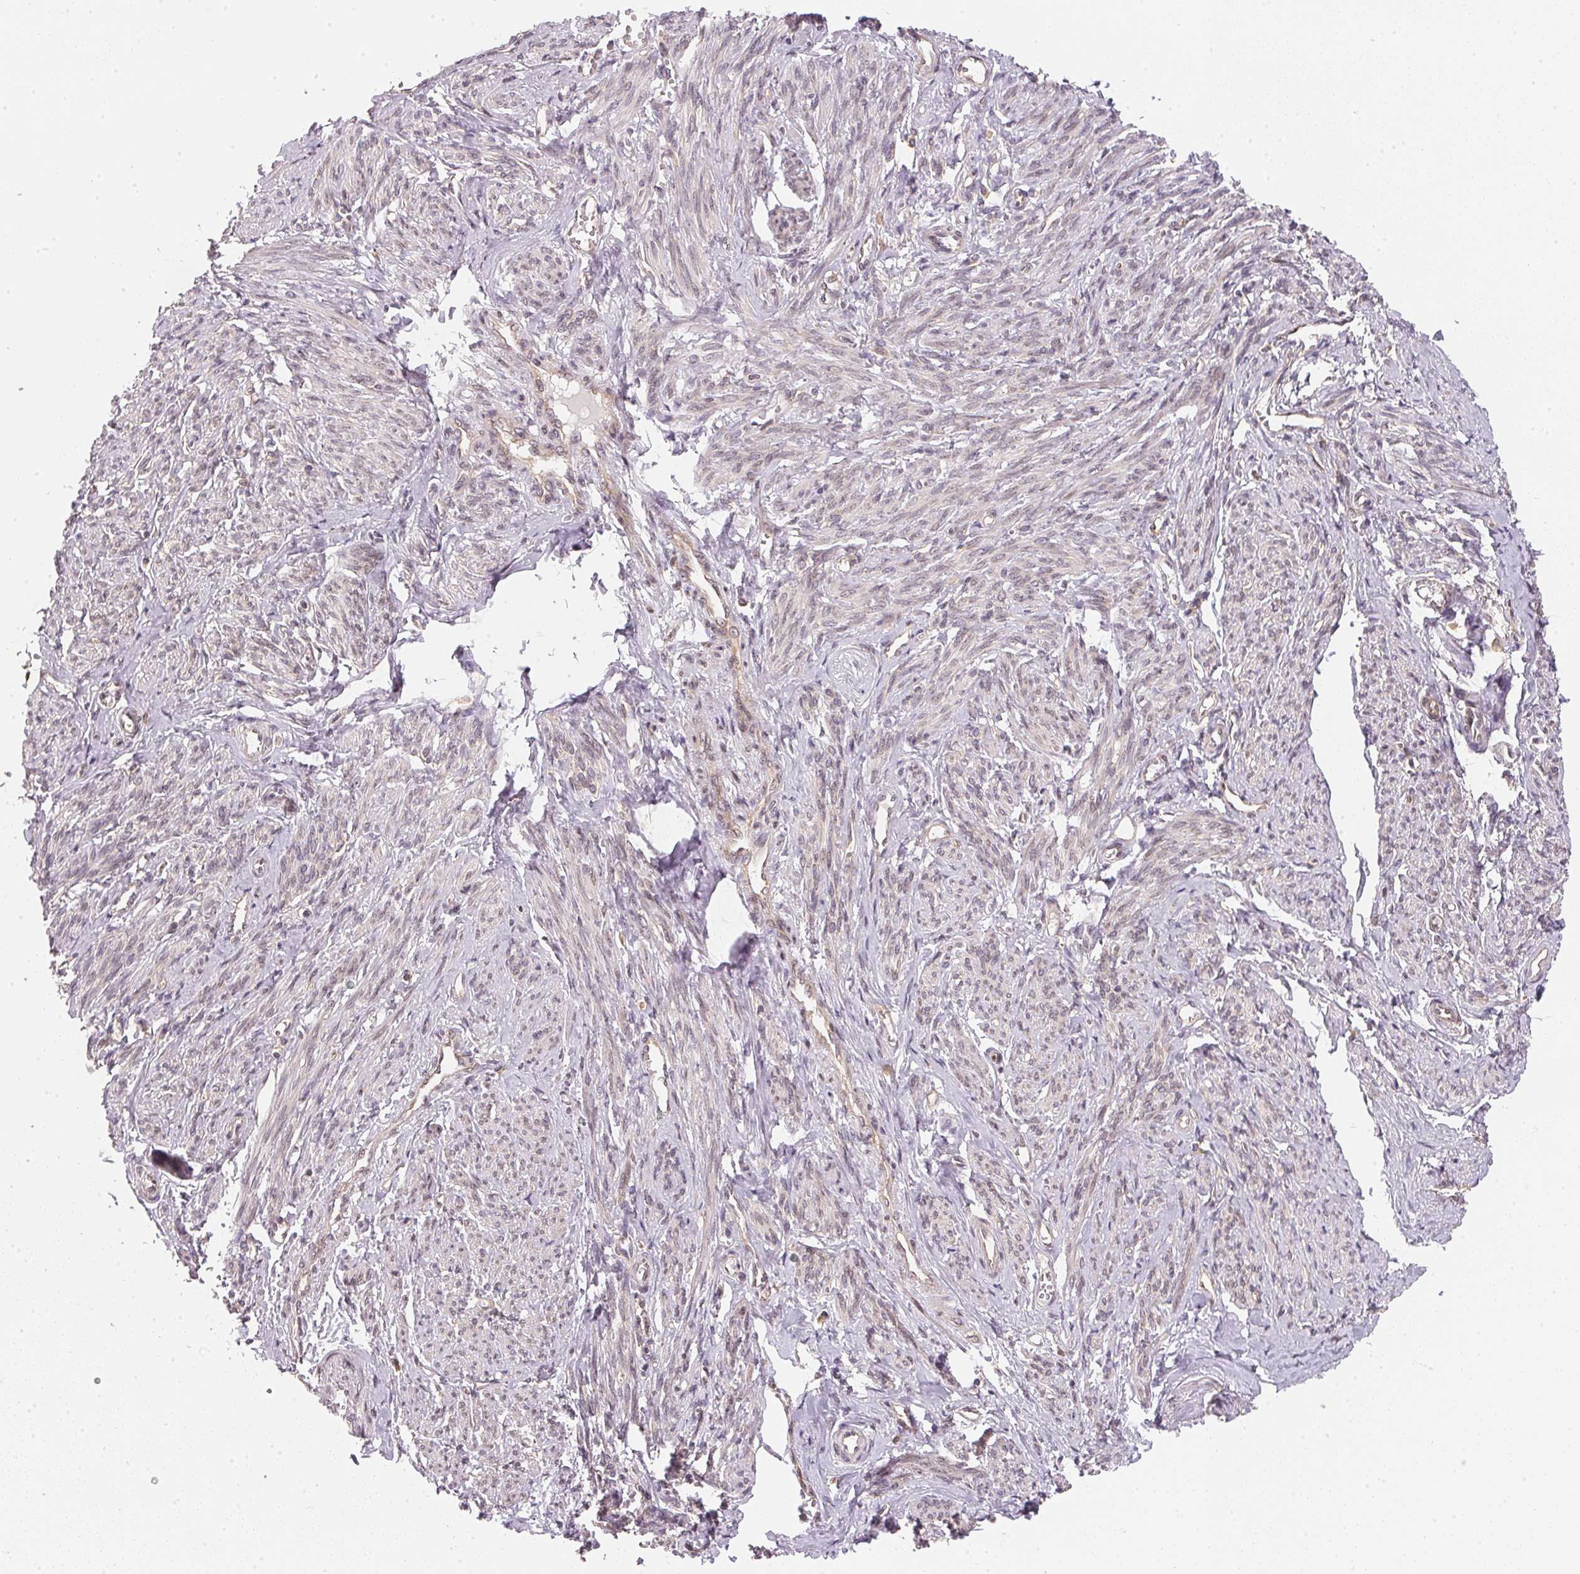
{"staining": {"intensity": "weak", "quantity": "<25%", "location": "cytoplasmic/membranous"}, "tissue": "smooth muscle", "cell_type": "Smooth muscle cells", "image_type": "normal", "snomed": [{"axis": "morphology", "description": "Normal tissue, NOS"}, {"axis": "topography", "description": "Smooth muscle"}], "caption": "This image is of normal smooth muscle stained with immunohistochemistry (IHC) to label a protein in brown with the nuclei are counter-stained blue. There is no staining in smooth muscle cells.", "gene": "EI24", "patient": {"sex": "female", "age": 65}}